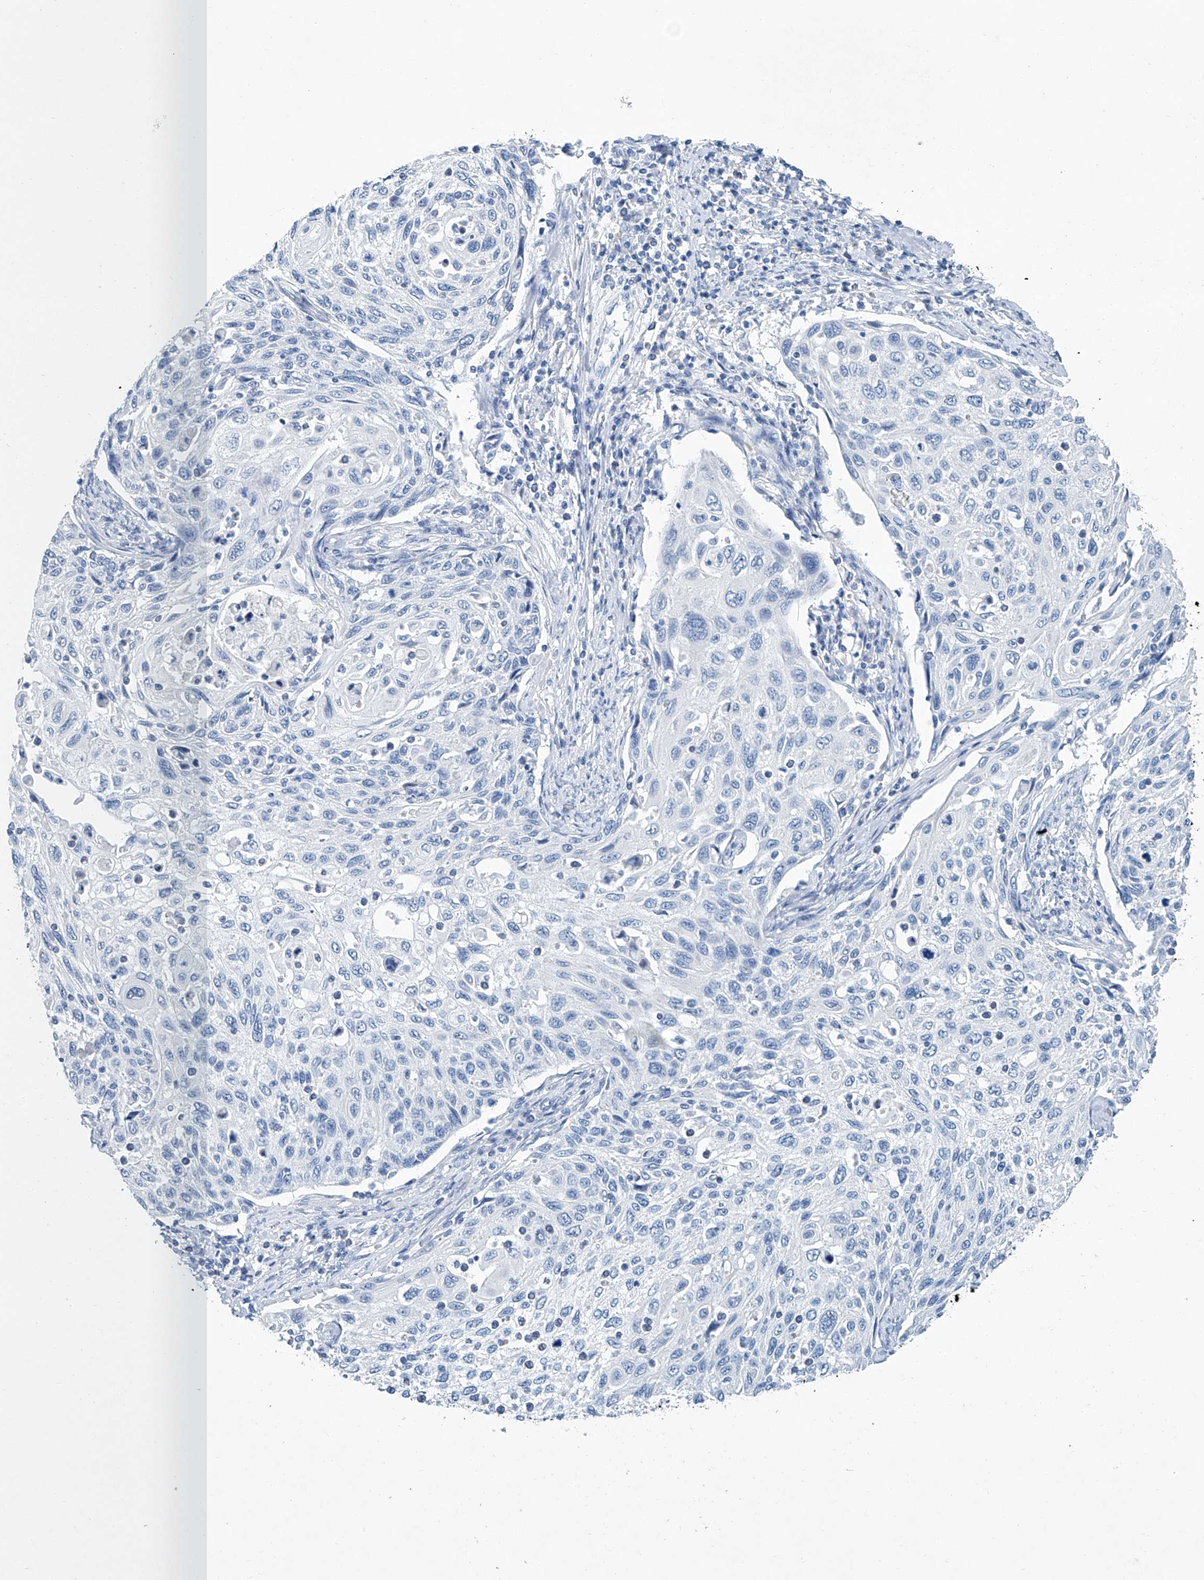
{"staining": {"intensity": "negative", "quantity": "none", "location": "none"}, "tissue": "cervical cancer", "cell_type": "Tumor cells", "image_type": "cancer", "snomed": [{"axis": "morphology", "description": "Squamous cell carcinoma, NOS"}, {"axis": "topography", "description": "Cervix"}], "caption": "Cervical squamous cell carcinoma was stained to show a protein in brown. There is no significant expression in tumor cells. (DAB (3,3'-diaminobenzidine) IHC, high magnification).", "gene": "CYP2A7", "patient": {"sex": "female", "age": 70}}